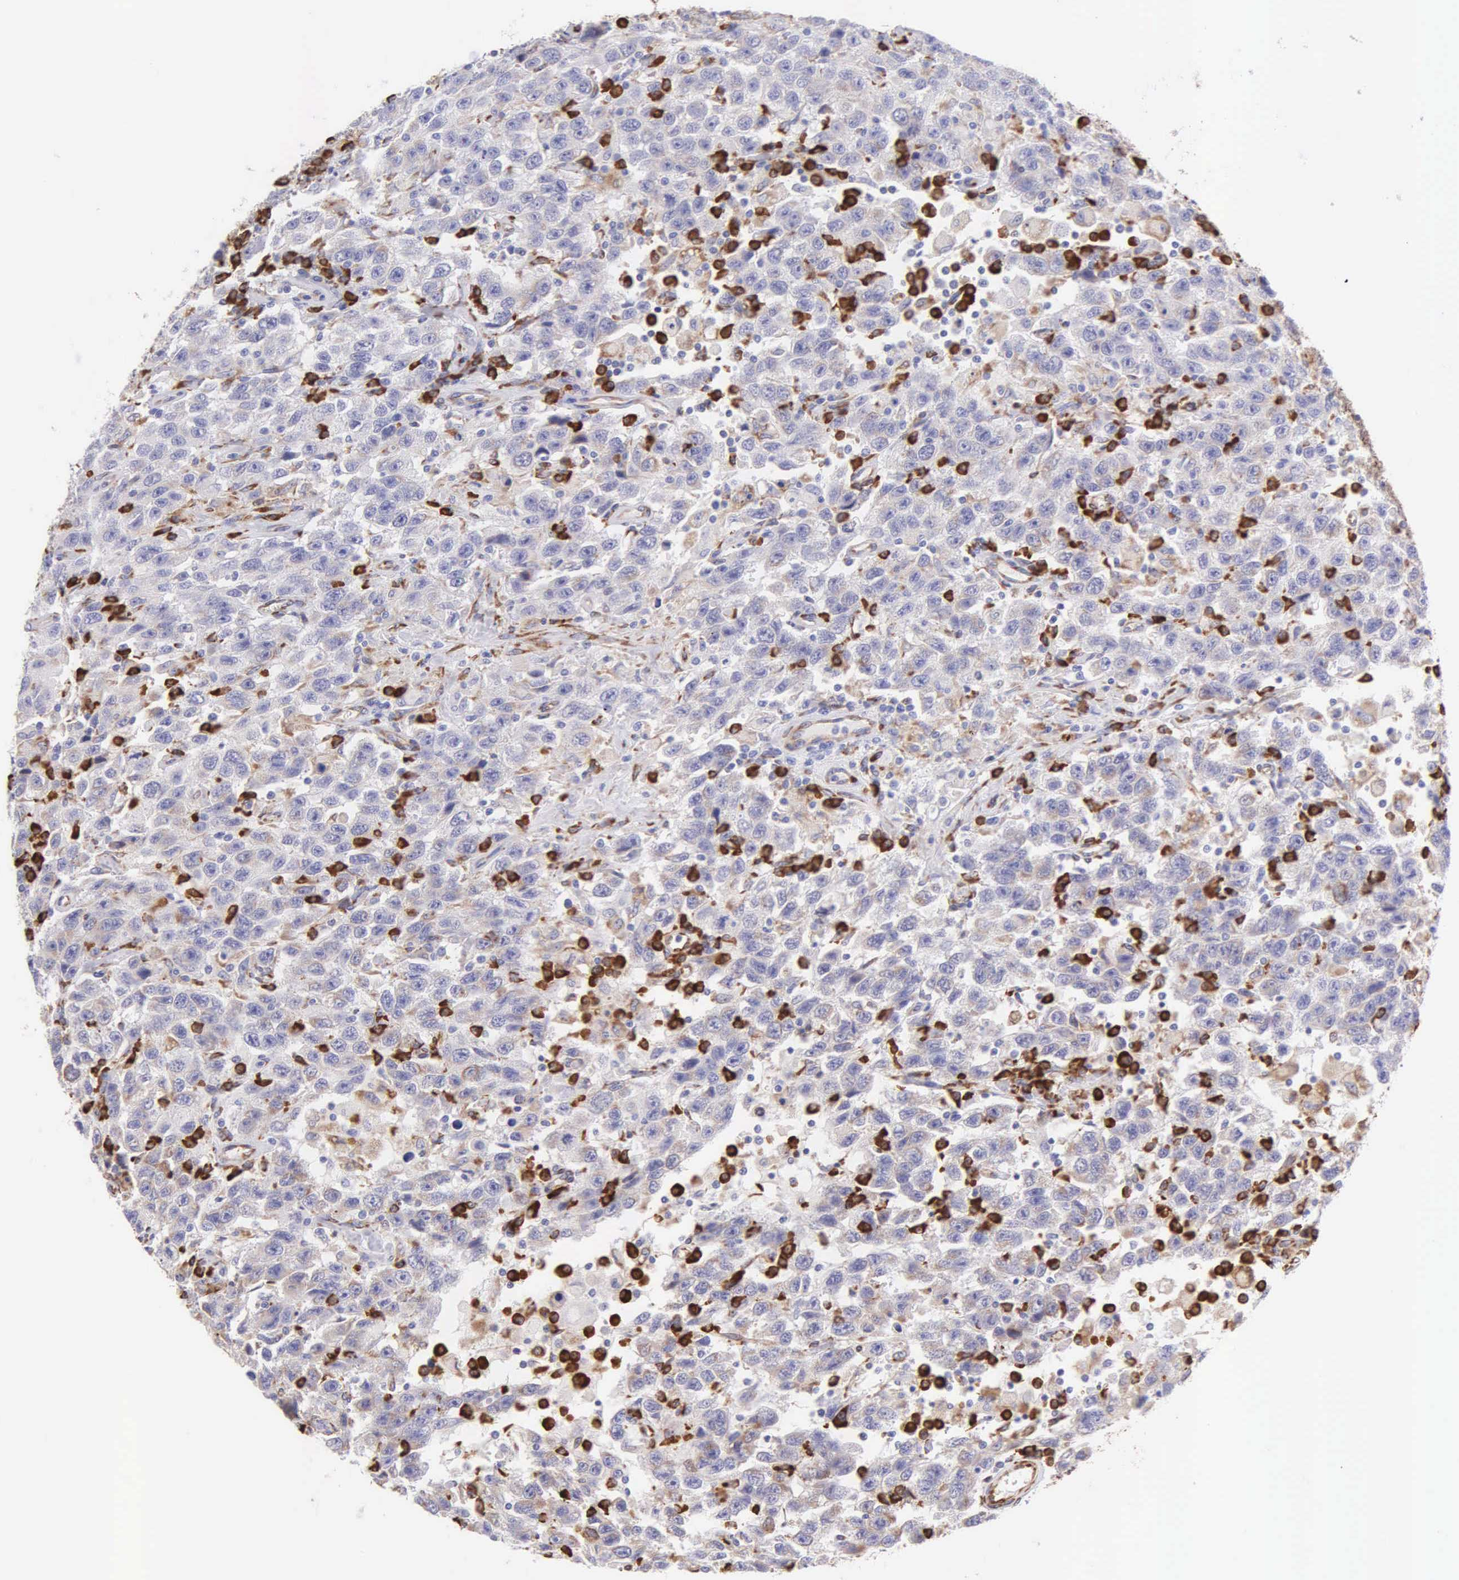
{"staining": {"intensity": "weak", "quantity": ">75%", "location": "cytoplasmic/membranous"}, "tissue": "testis cancer", "cell_type": "Tumor cells", "image_type": "cancer", "snomed": [{"axis": "morphology", "description": "Seminoma, NOS"}, {"axis": "topography", "description": "Testis"}], "caption": "Human testis cancer stained with a brown dye shows weak cytoplasmic/membranous positive staining in about >75% of tumor cells.", "gene": "CKAP4", "patient": {"sex": "male", "age": 41}}